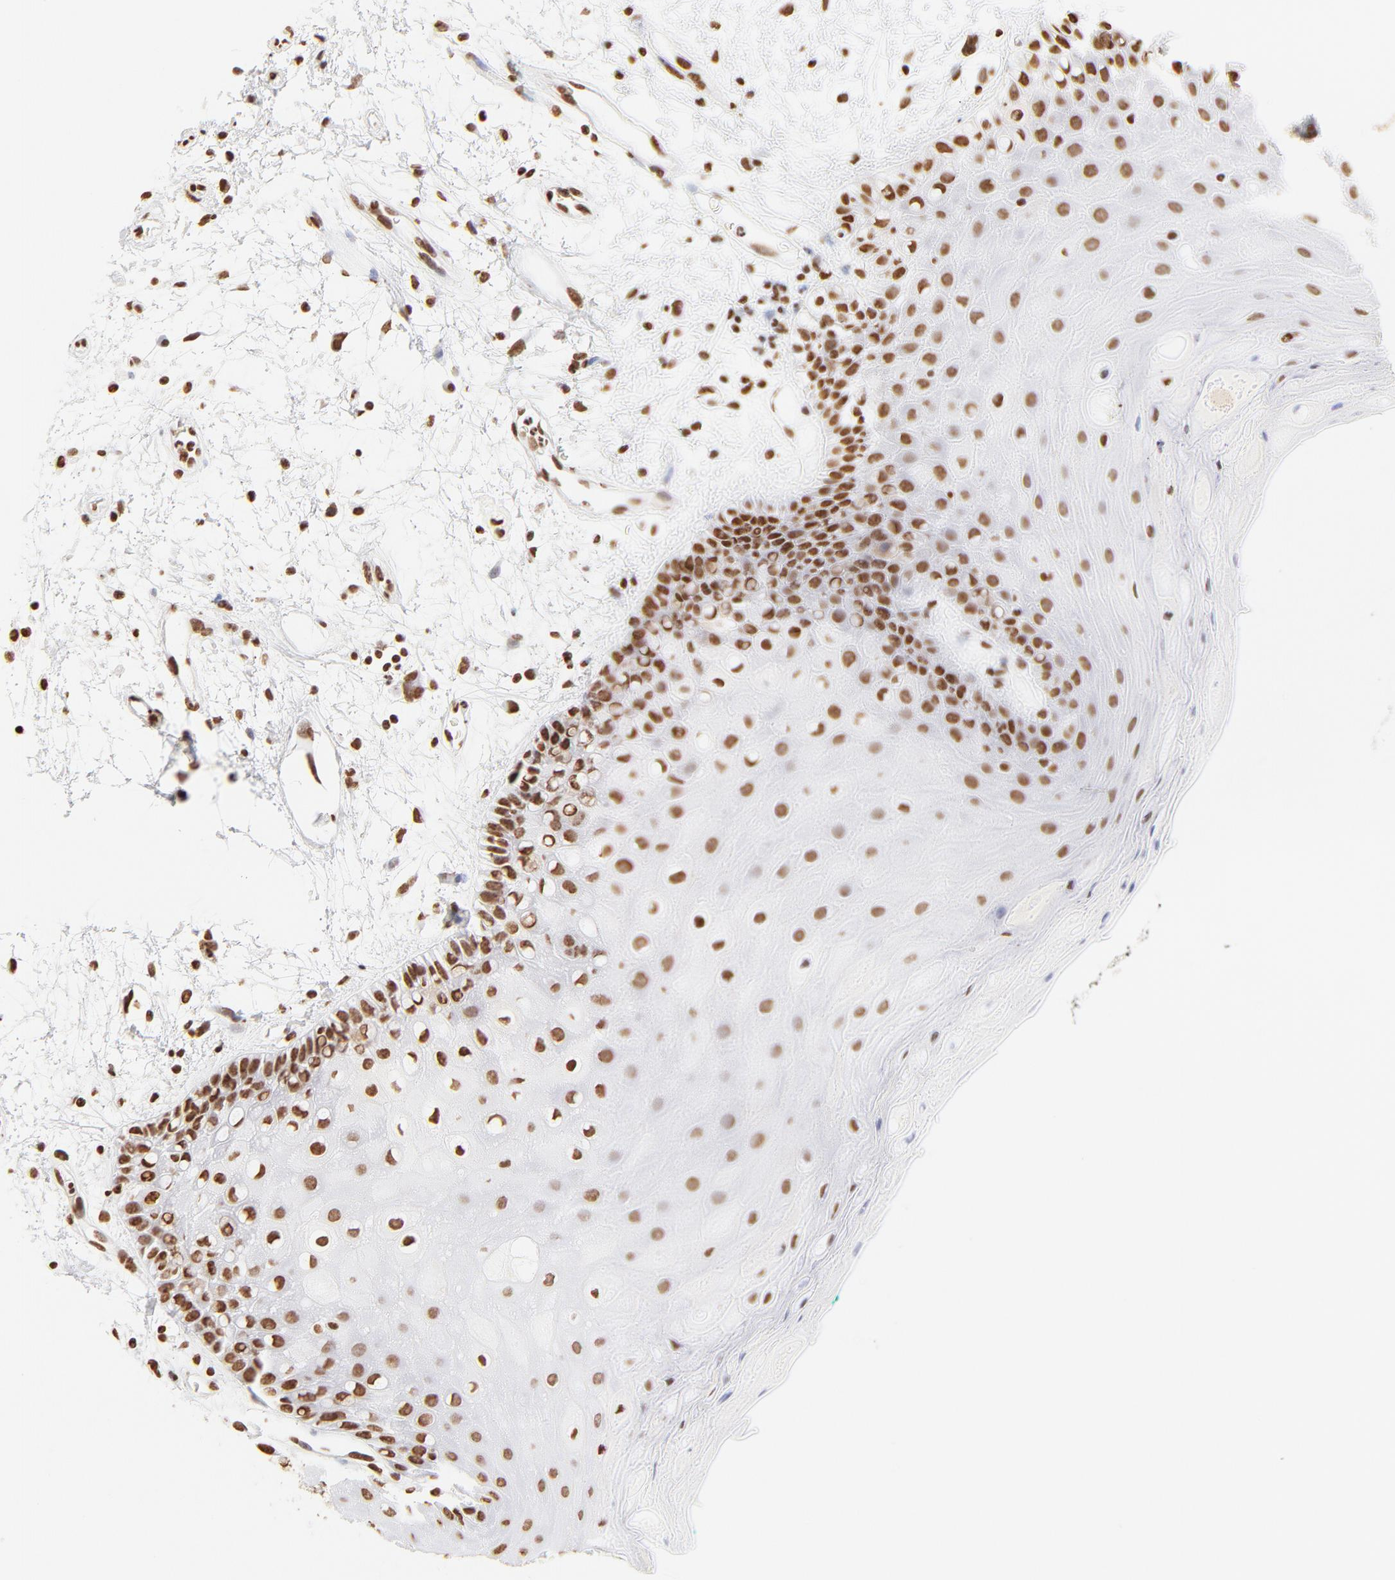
{"staining": {"intensity": "strong", "quantity": ">75%", "location": "nuclear"}, "tissue": "oral mucosa", "cell_type": "Squamous epithelial cells", "image_type": "normal", "snomed": [{"axis": "morphology", "description": "Normal tissue, NOS"}, {"axis": "morphology", "description": "Squamous cell carcinoma, NOS"}, {"axis": "topography", "description": "Skeletal muscle"}, {"axis": "topography", "description": "Oral tissue"}, {"axis": "topography", "description": "Head-Neck"}], "caption": "Immunohistochemical staining of benign oral mucosa shows >75% levels of strong nuclear protein expression in approximately >75% of squamous epithelial cells. (brown staining indicates protein expression, while blue staining denotes nuclei).", "gene": "ZNF540", "patient": {"sex": "female", "age": 84}}